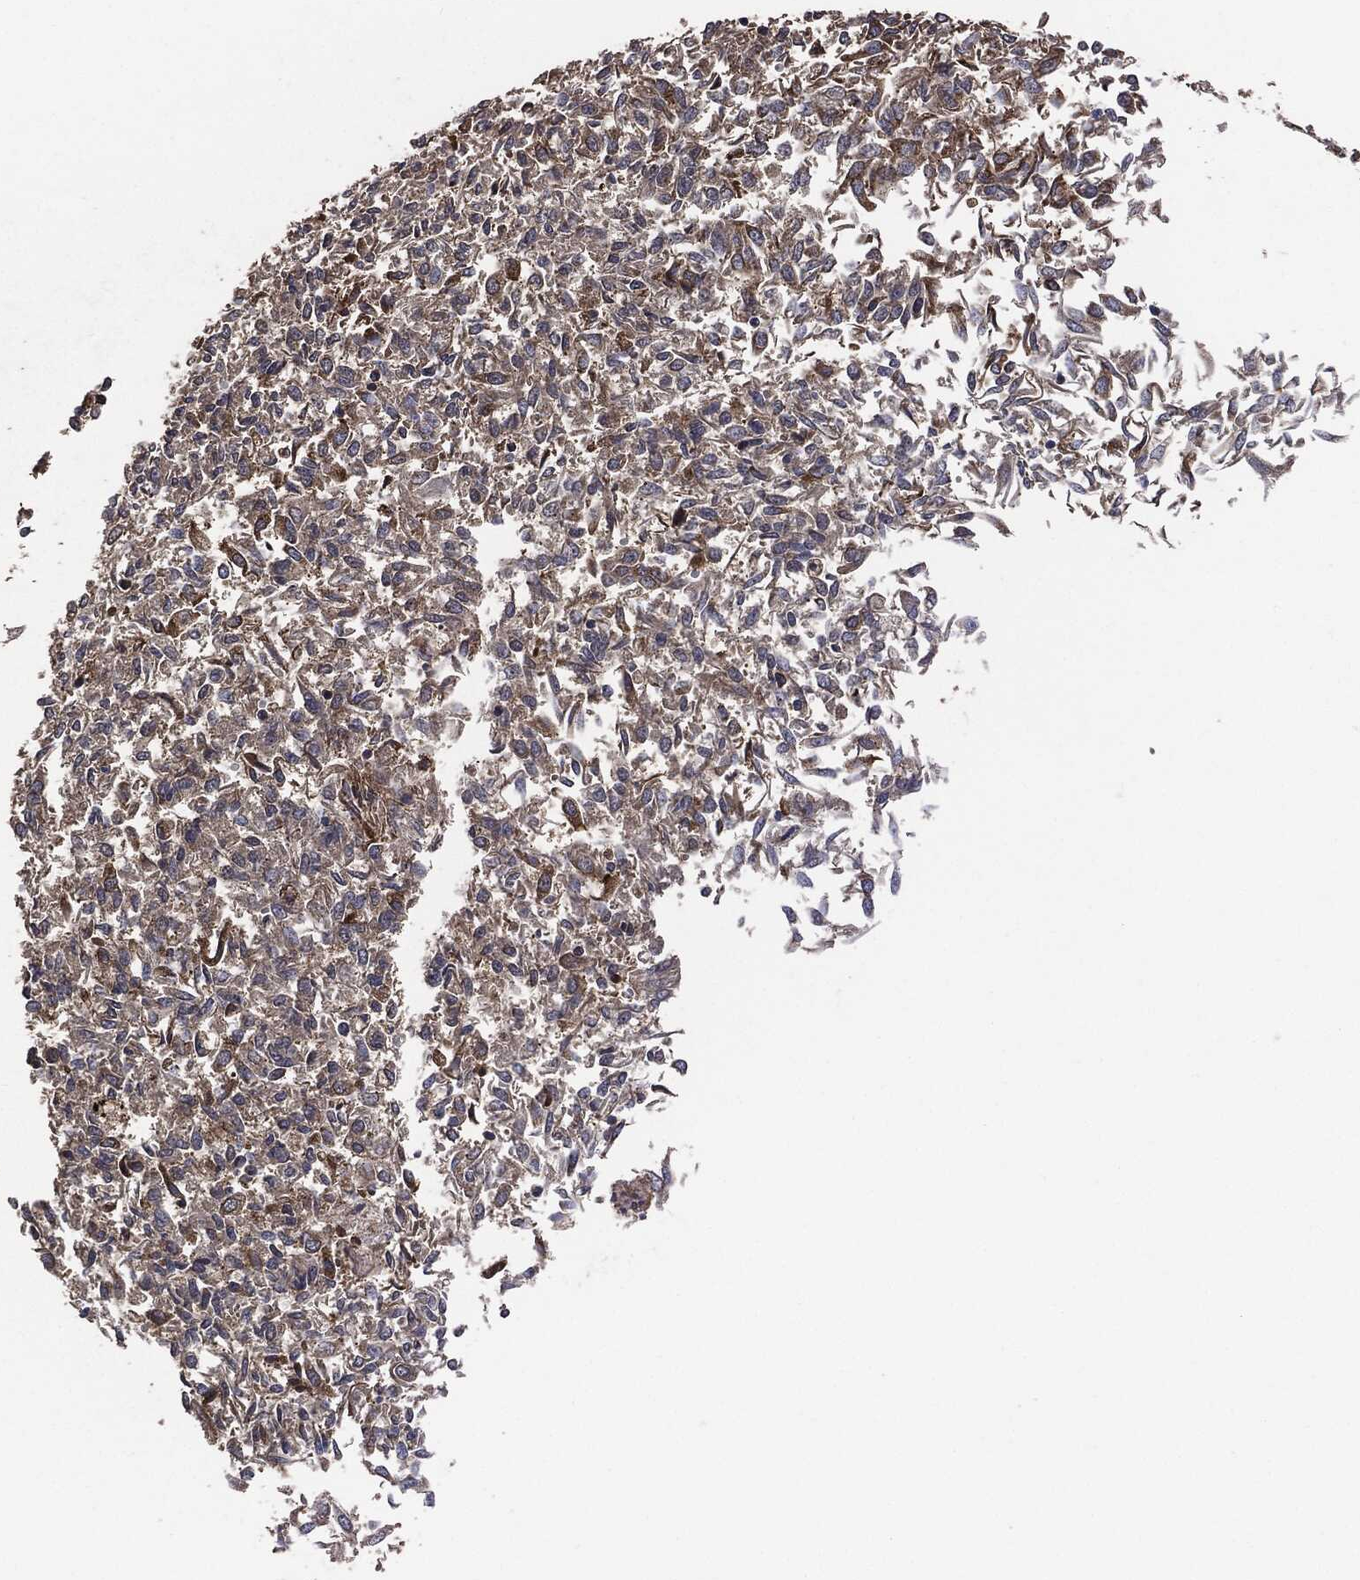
{"staining": {"intensity": "moderate", "quantity": "25%-75%", "location": "cytoplasmic/membranous"}, "tissue": "endometrial cancer", "cell_type": "Tumor cells", "image_type": "cancer", "snomed": [{"axis": "morphology", "description": "Adenocarcinoma, NOS"}, {"axis": "topography", "description": "Endometrium"}], "caption": "Tumor cells reveal medium levels of moderate cytoplasmic/membranous positivity in about 25%-75% of cells in endometrial adenocarcinoma. Immunohistochemistry (ihc) stains the protein in brown and the nuclei are stained blue.", "gene": "STK3", "patient": {"sex": "female", "age": 58}}